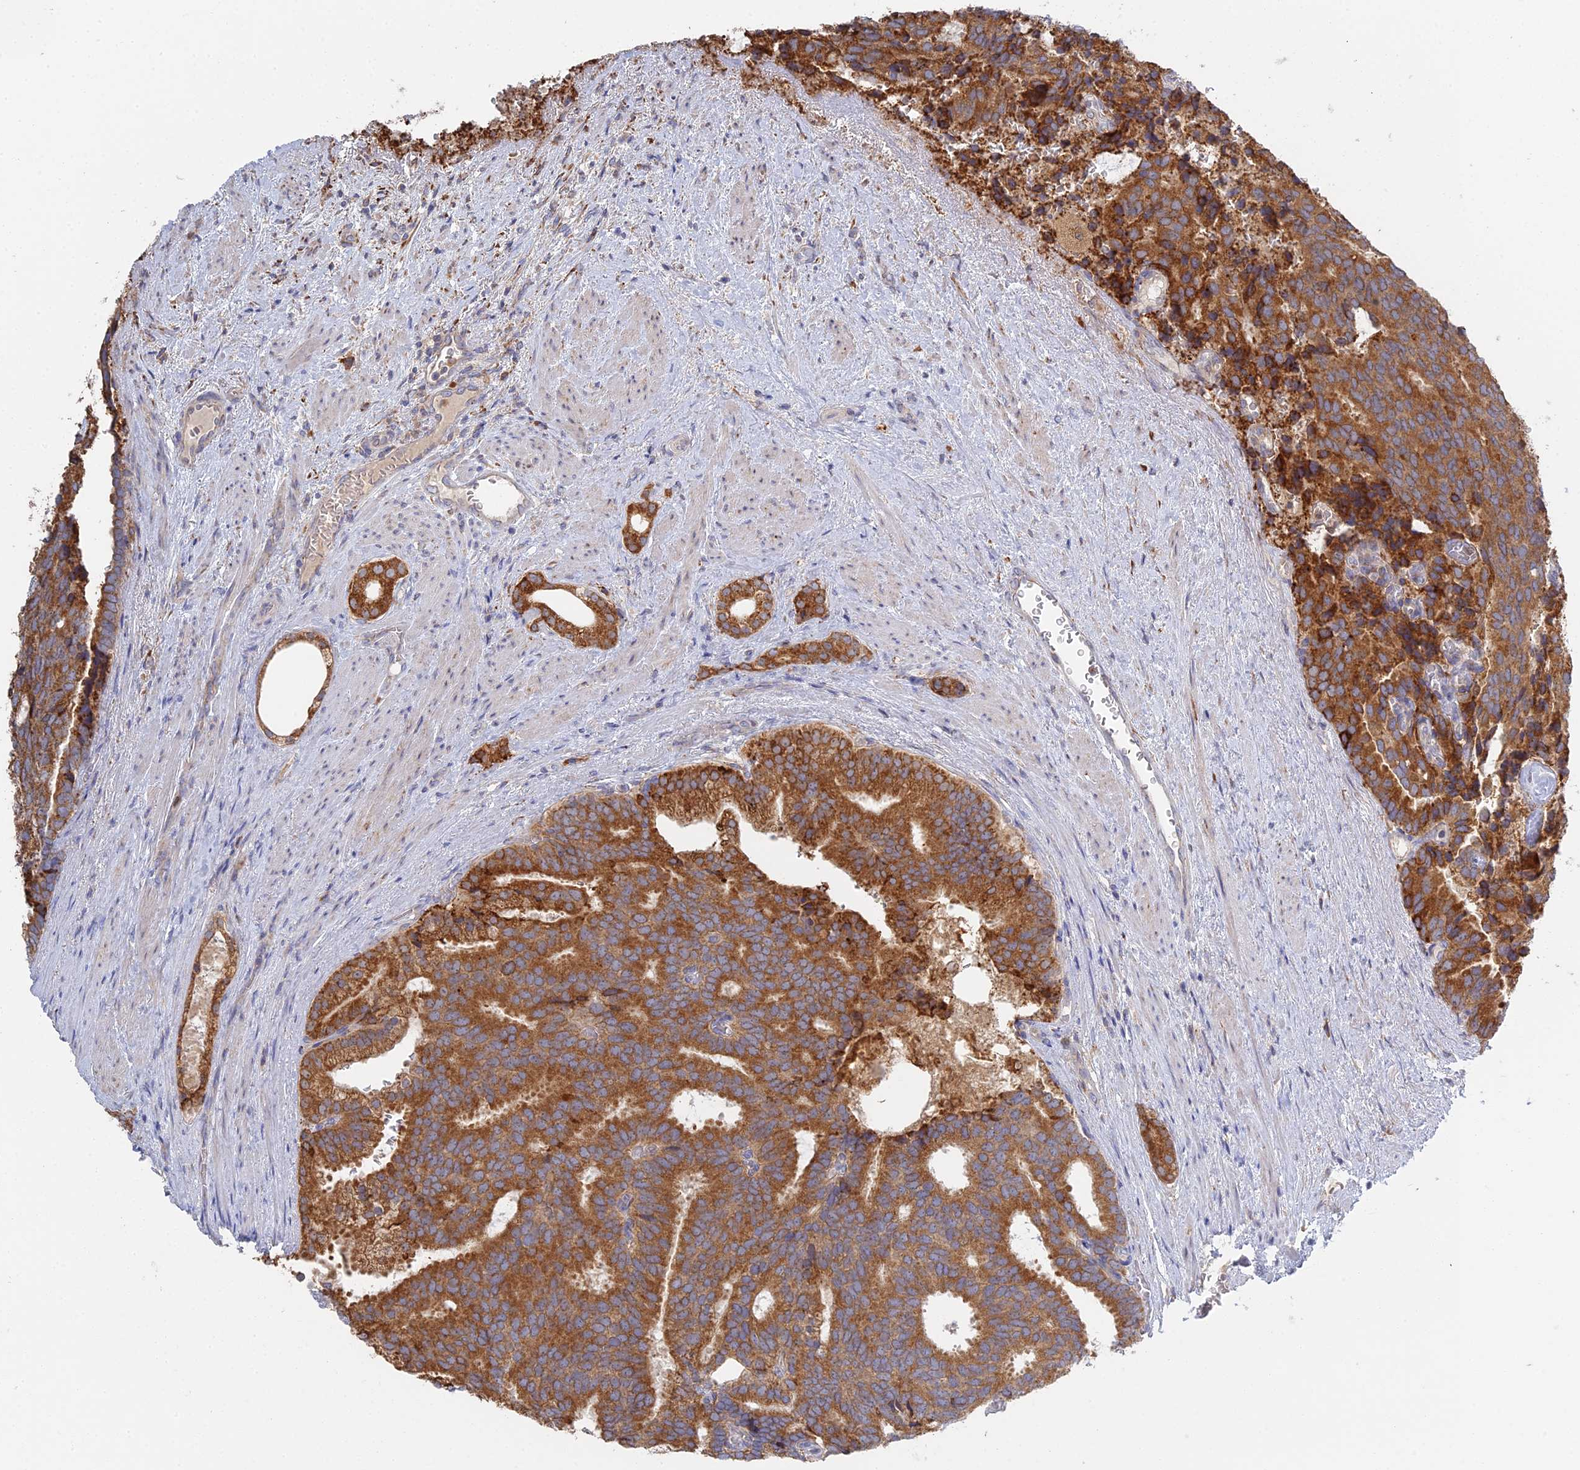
{"staining": {"intensity": "strong", "quantity": ">75%", "location": "cytoplasmic/membranous"}, "tissue": "prostate cancer", "cell_type": "Tumor cells", "image_type": "cancer", "snomed": [{"axis": "morphology", "description": "Adenocarcinoma, Low grade"}, {"axis": "topography", "description": "Prostate"}], "caption": "Immunohistochemistry staining of prostate adenocarcinoma (low-grade), which exhibits high levels of strong cytoplasmic/membranous positivity in about >75% of tumor cells indicating strong cytoplasmic/membranous protein positivity. The staining was performed using DAB (brown) for protein detection and nuclei were counterstained in hematoxylin (blue).", "gene": "TRAPPC6A", "patient": {"sex": "male", "age": 71}}